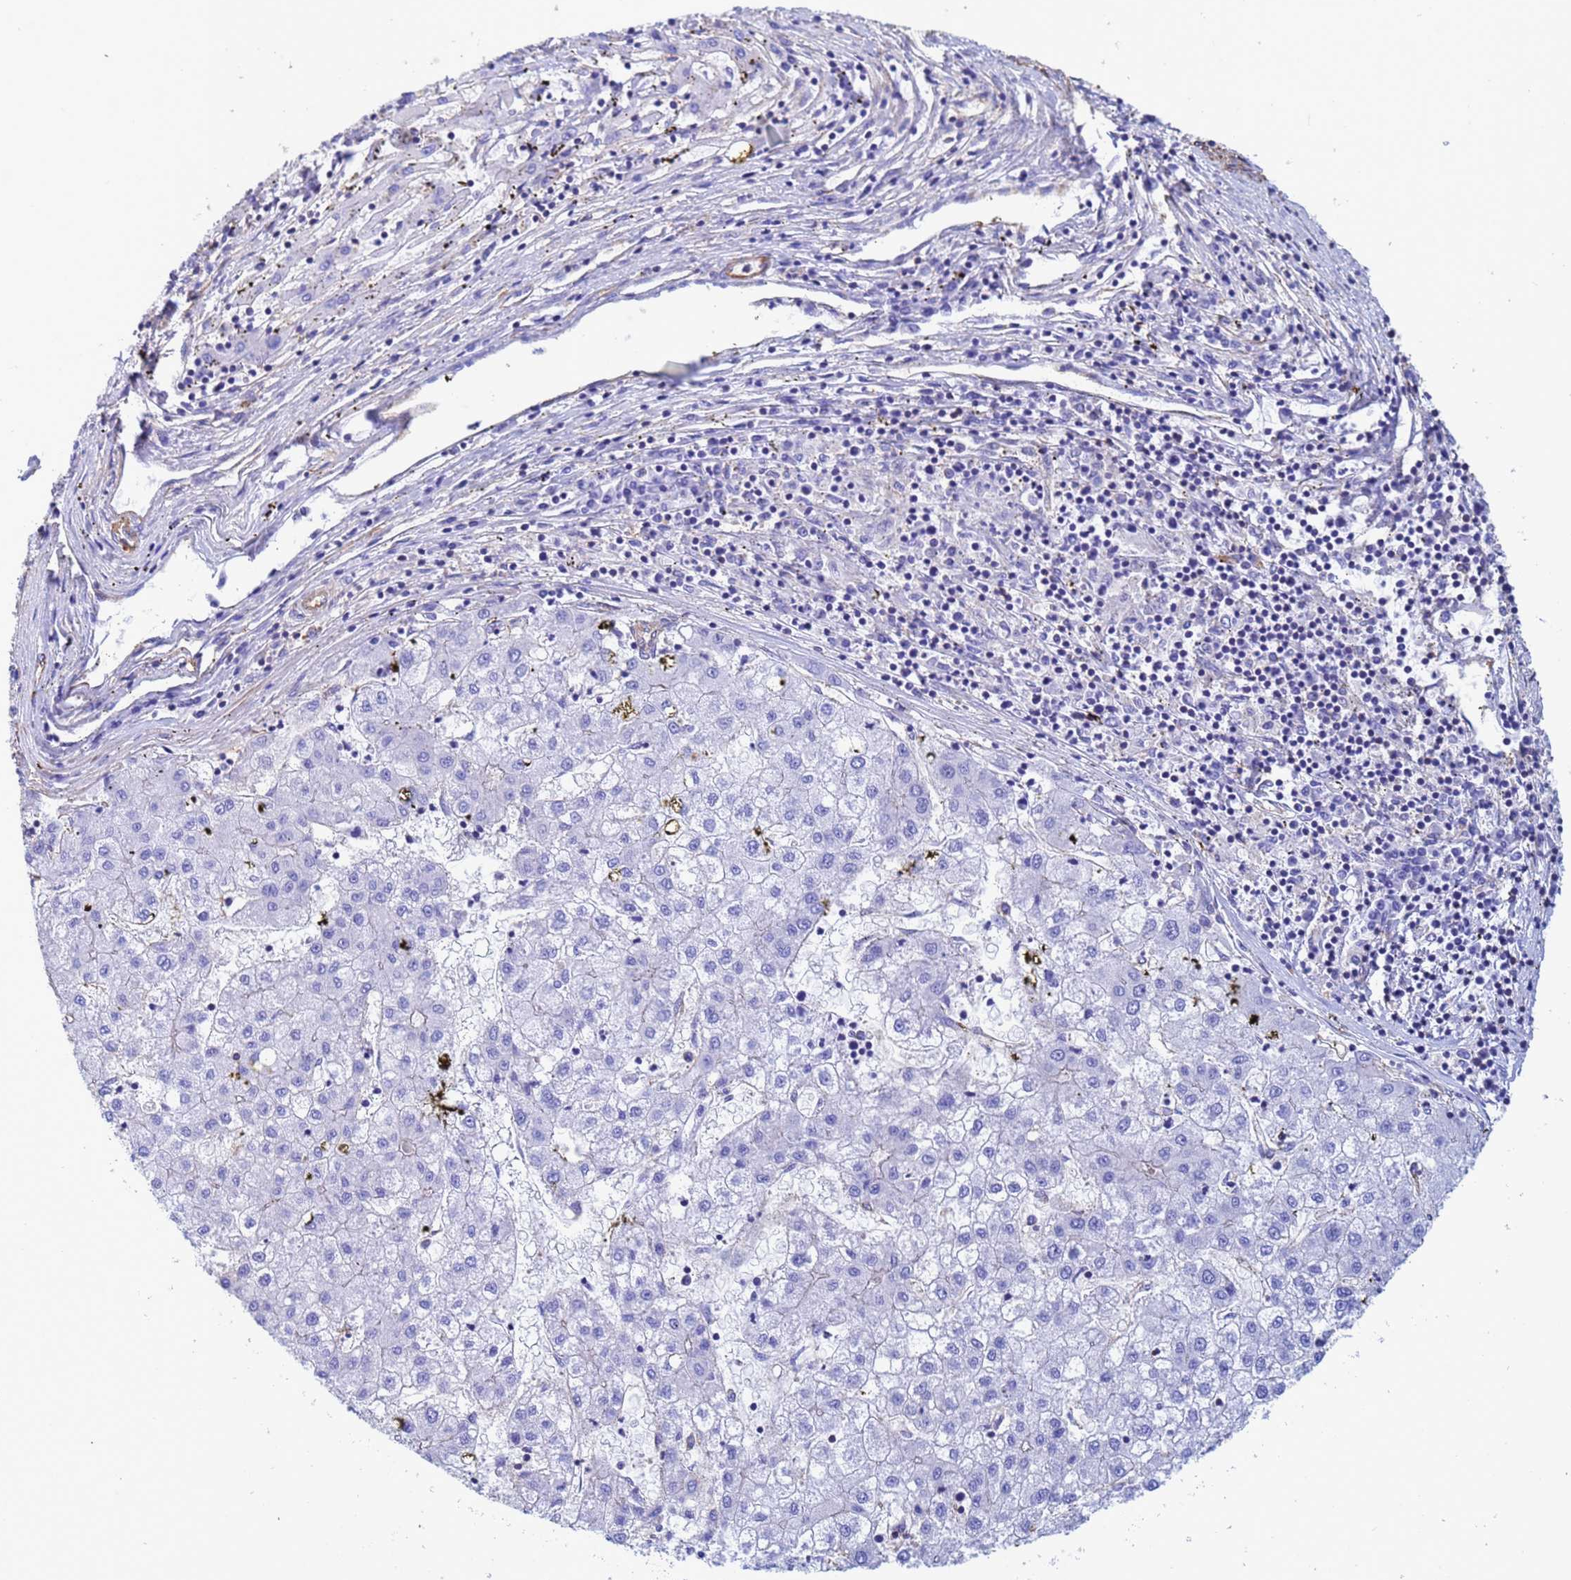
{"staining": {"intensity": "negative", "quantity": "none", "location": "none"}, "tissue": "liver cancer", "cell_type": "Tumor cells", "image_type": "cancer", "snomed": [{"axis": "morphology", "description": "Carcinoma, Hepatocellular, NOS"}, {"axis": "topography", "description": "Liver"}], "caption": "High magnification brightfield microscopy of liver cancer stained with DAB (brown) and counterstained with hematoxylin (blue): tumor cells show no significant expression.", "gene": "MYL12A", "patient": {"sex": "male", "age": 72}}